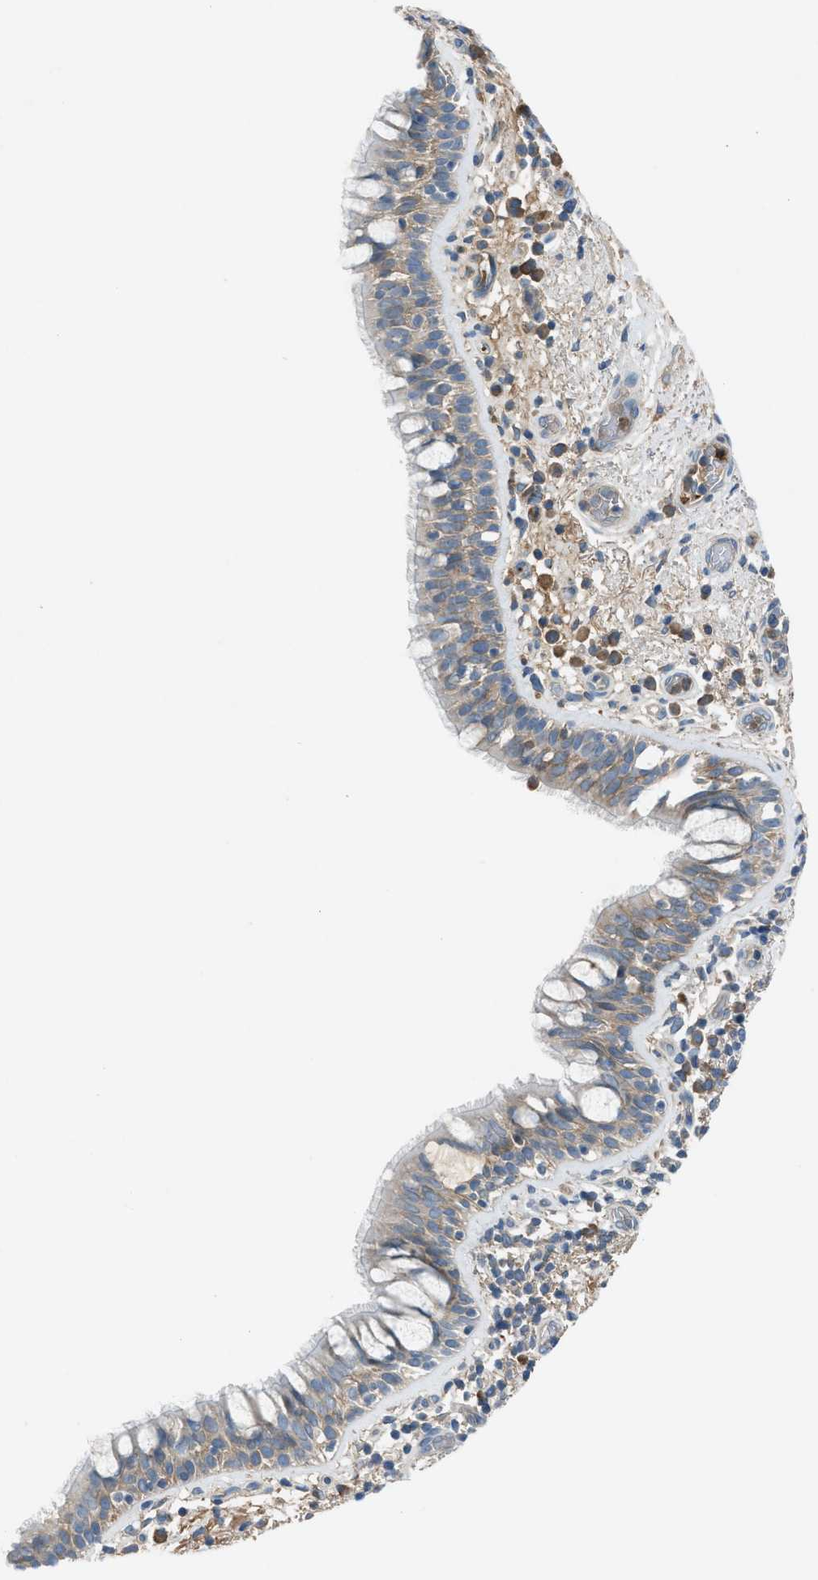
{"staining": {"intensity": "weak", "quantity": "25%-75%", "location": "cytoplasmic/membranous"}, "tissue": "bronchus", "cell_type": "Respiratory epithelial cells", "image_type": "normal", "snomed": [{"axis": "morphology", "description": "Normal tissue, NOS"}, {"axis": "morphology", "description": "Inflammation, NOS"}, {"axis": "topography", "description": "Cartilage tissue"}, {"axis": "topography", "description": "Bronchus"}], "caption": "Bronchus stained with DAB IHC shows low levels of weak cytoplasmic/membranous expression in about 25%-75% of respiratory epithelial cells. Nuclei are stained in blue.", "gene": "BMP1", "patient": {"sex": "male", "age": 77}}